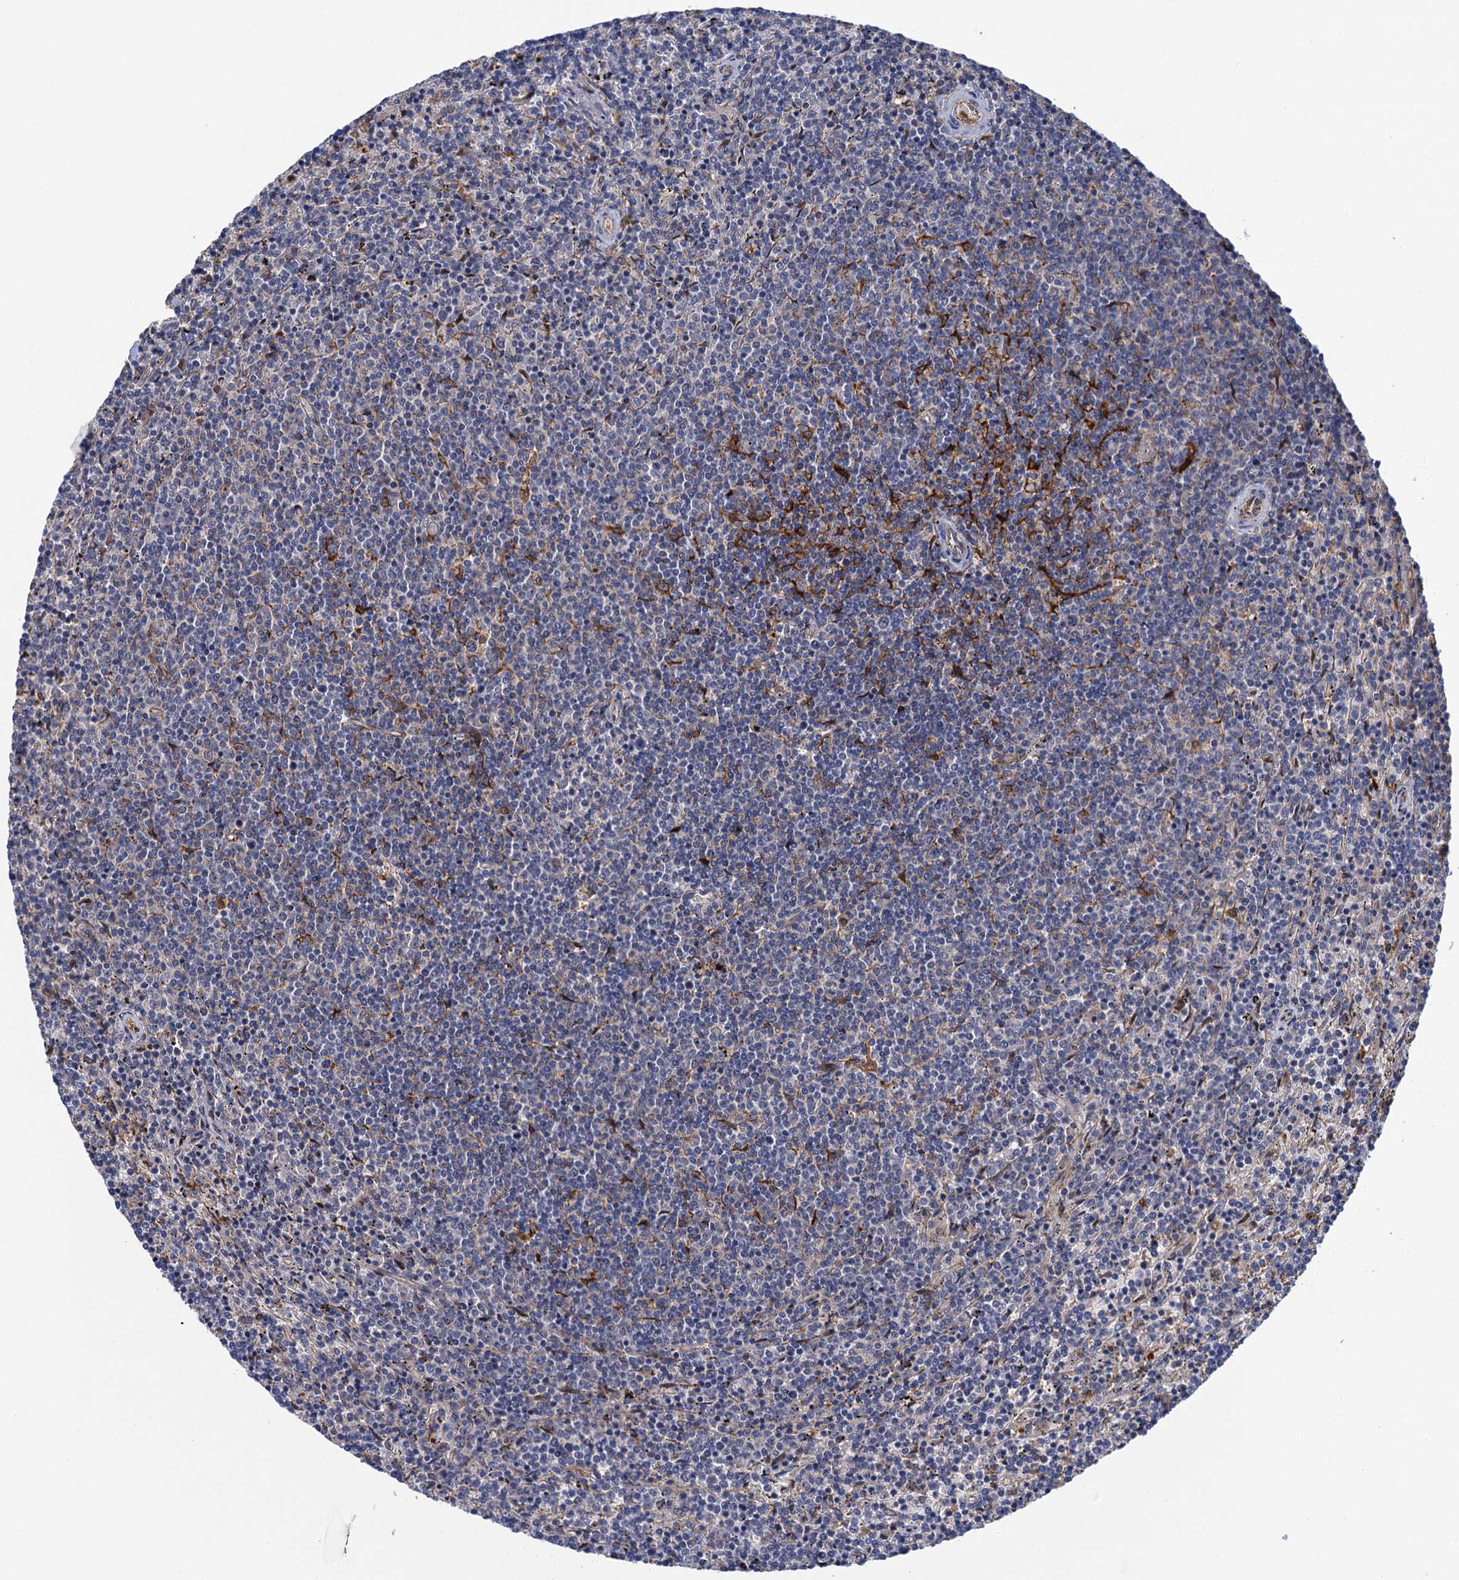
{"staining": {"intensity": "negative", "quantity": "none", "location": "none"}, "tissue": "lymphoma", "cell_type": "Tumor cells", "image_type": "cancer", "snomed": [{"axis": "morphology", "description": "Malignant lymphoma, non-Hodgkin's type, Low grade"}, {"axis": "topography", "description": "Spleen"}], "caption": "DAB immunohistochemical staining of malignant lymphoma, non-Hodgkin's type (low-grade) shows no significant positivity in tumor cells.", "gene": "NEK8", "patient": {"sex": "female", "age": 50}}